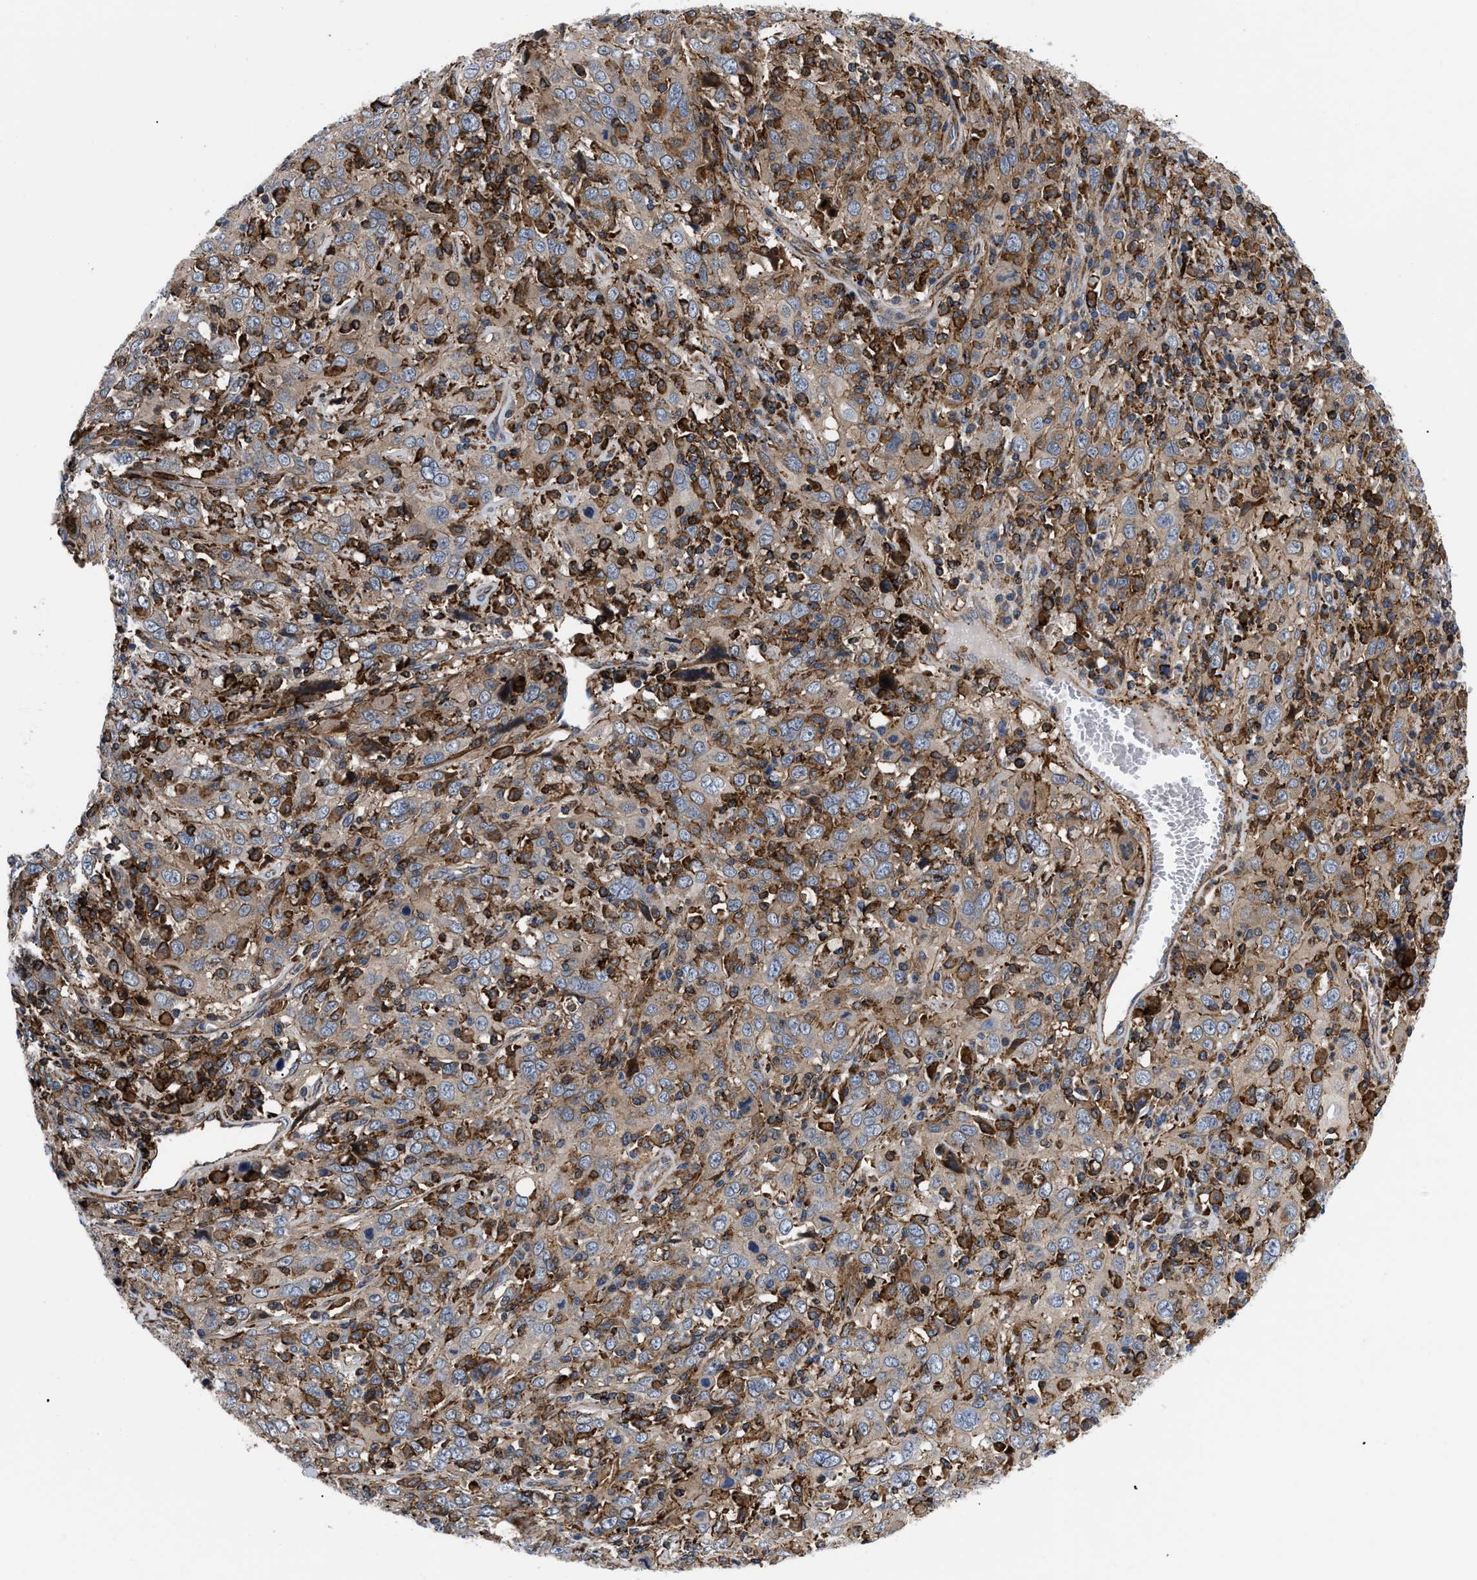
{"staining": {"intensity": "weak", "quantity": ">75%", "location": "cytoplasmic/membranous"}, "tissue": "cervical cancer", "cell_type": "Tumor cells", "image_type": "cancer", "snomed": [{"axis": "morphology", "description": "Squamous cell carcinoma, NOS"}, {"axis": "topography", "description": "Cervix"}], "caption": "Immunohistochemical staining of cervical cancer exhibits low levels of weak cytoplasmic/membranous positivity in approximately >75% of tumor cells.", "gene": "SPAST", "patient": {"sex": "female", "age": 46}}